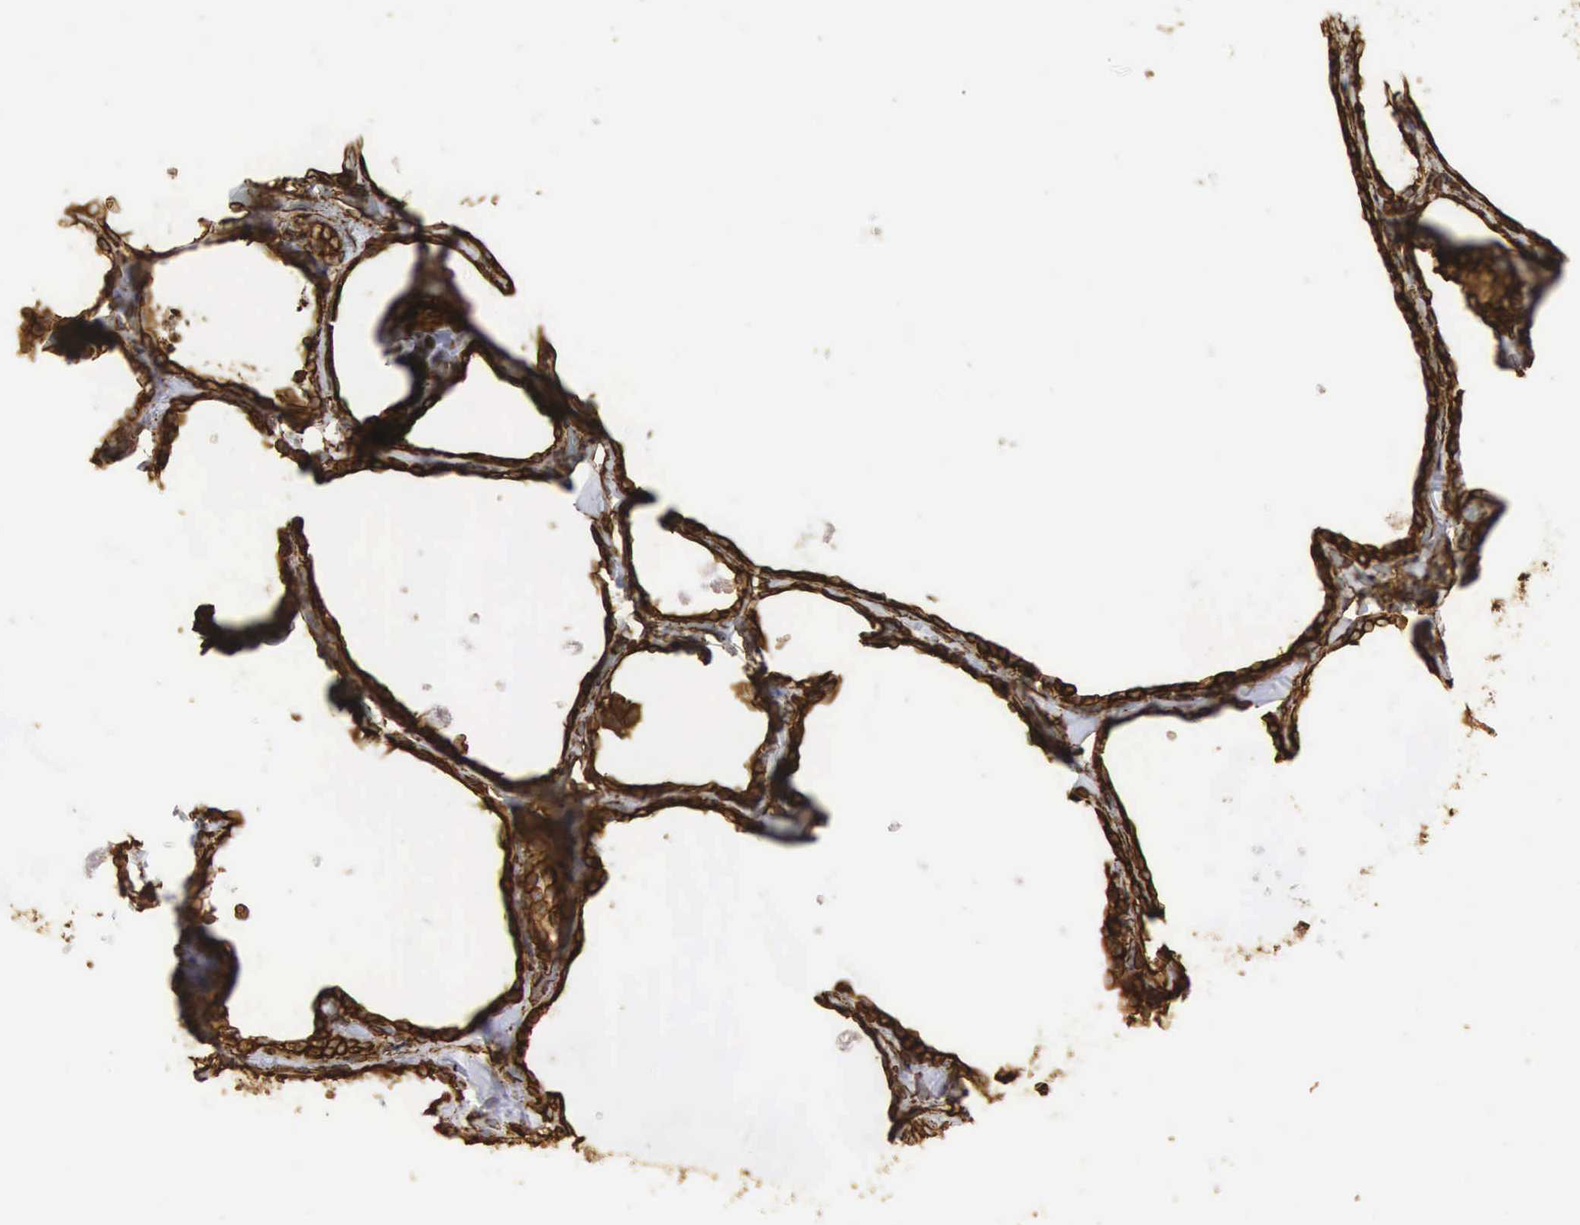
{"staining": {"intensity": "strong", "quantity": ">75%", "location": "cytoplasmic/membranous"}, "tissue": "thyroid gland", "cell_type": "Glandular cells", "image_type": "normal", "snomed": [{"axis": "morphology", "description": "Normal tissue, NOS"}, {"axis": "topography", "description": "Thyroid gland"}], "caption": "Immunohistochemical staining of normal thyroid gland displays >75% levels of strong cytoplasmic/membranous protein staining in approximately >75% of glandular cells.", "gene": "VIM", "patient": {"sex": "male", "age": 34}}